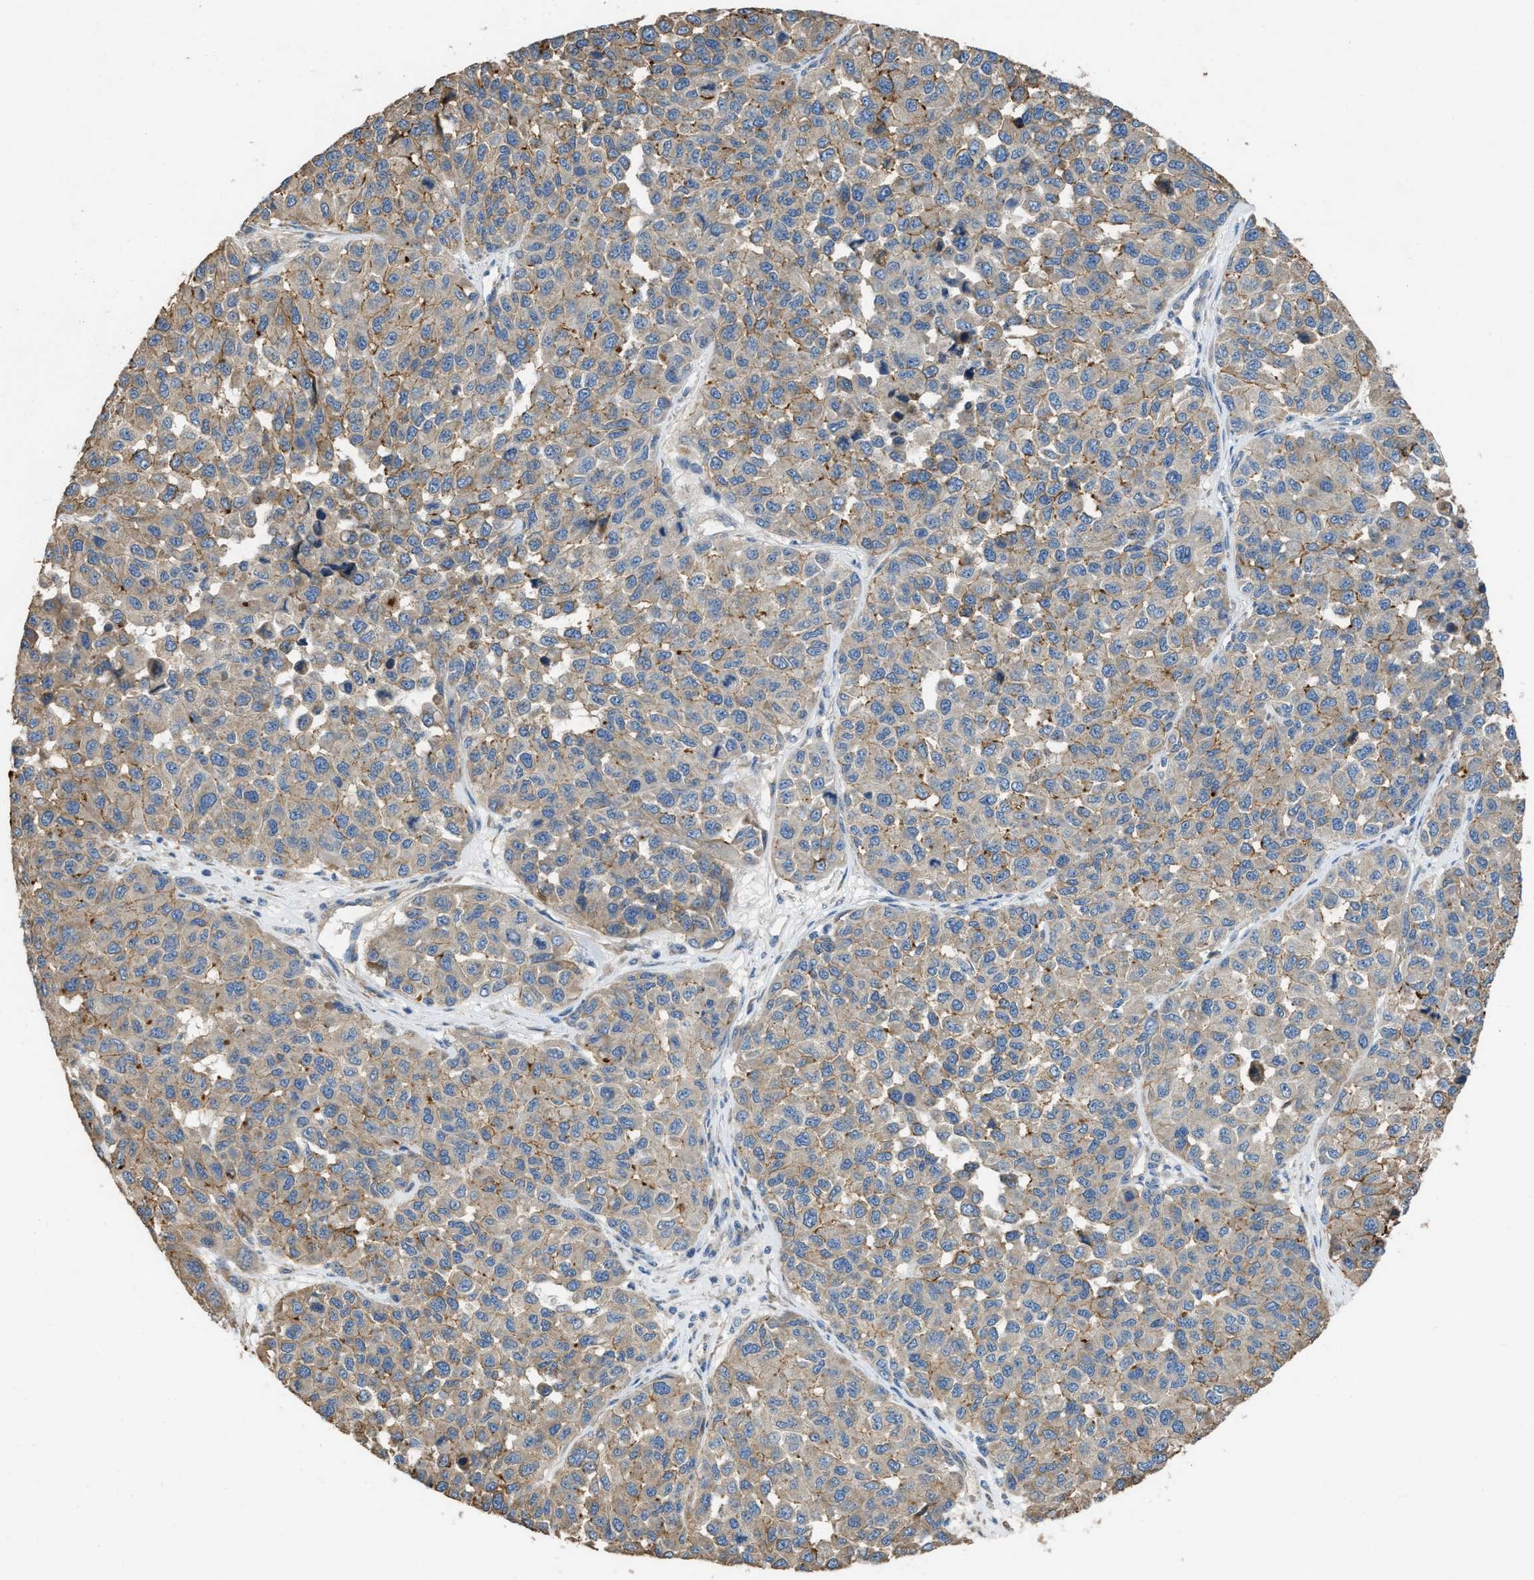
{"staining": {"intensity": "moderate", "quantity": "25%-75%", "location": "cytoplasmic/membranous"}, "tissue": "melanoma", "cell_type": "Tumor cells", "image_type": "cancer", "snomed": [{"axis": "morphology", "description": "Malignant melanoma, NOS"}, {"axis": "topography", "description": "Skin"}], "caption": "Melanoma stained with a brown dye displays moderate cytoplasmic/membranous positive positivity in approximately 25%-75% of tumor cells.", "gene": "TMEM150A", "patient": {"sex": "male", "age": 62}}